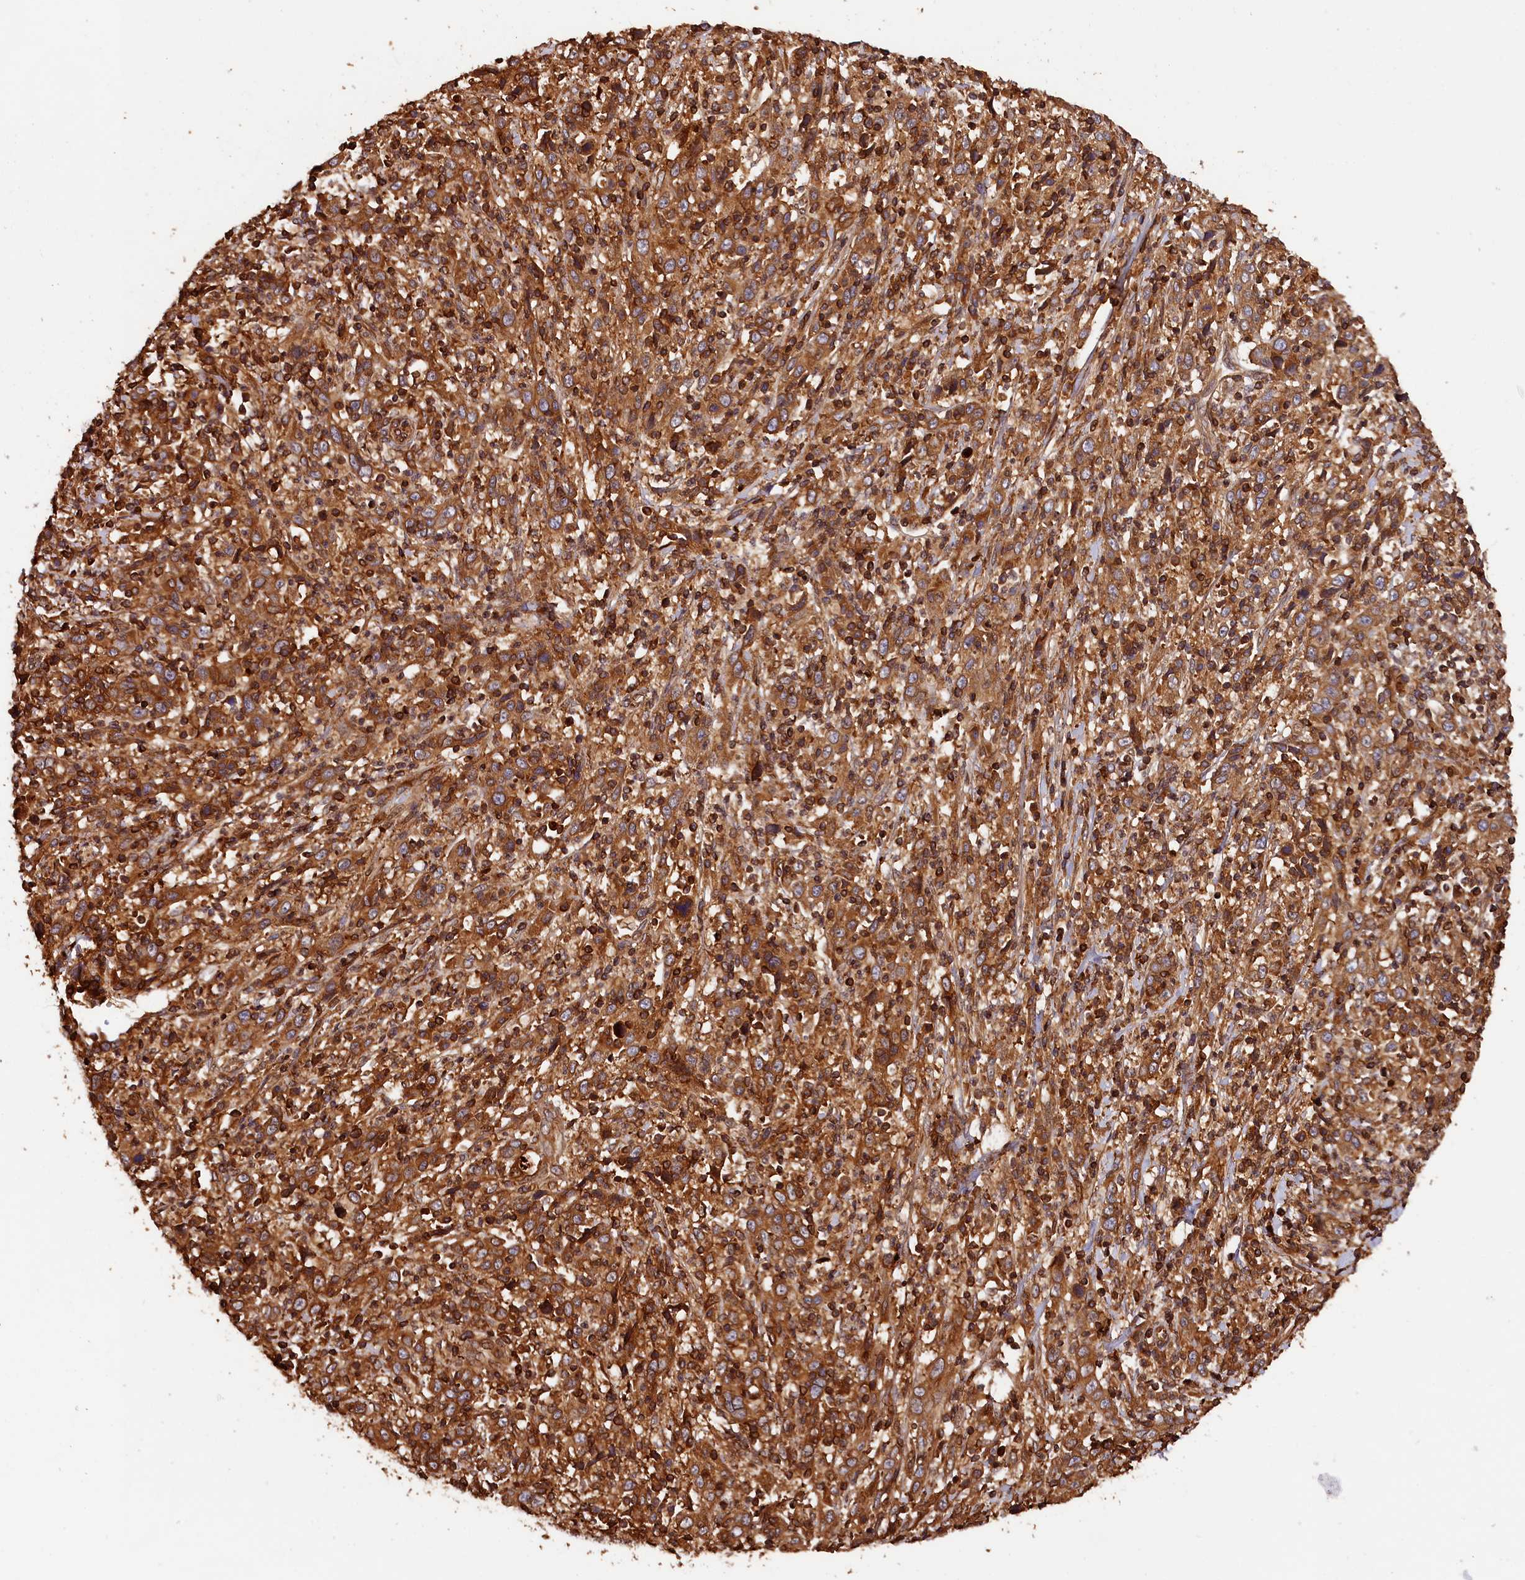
{"staining": {"intensity": "strong", "quantity": ">75%", "location": "cytoplasmic/membranous"}, "tissue": "cervical cancer", "cell_type": "Tumor cells", "image_type": "cancer", "snomed": [{"axis": "morphology", "description": "Squamous cell carcinoma, NOS"}, {"axis": "topography", "description": "Cervix"}], "caption": "Protein staining of cervical squamous cell carcinoma tissue exhibits strong cytoplasmic/membranous staining in approximately >75% of tumor cells.", "gene": "HMOX2", "patient": {"sex": "female", "age": 46}}